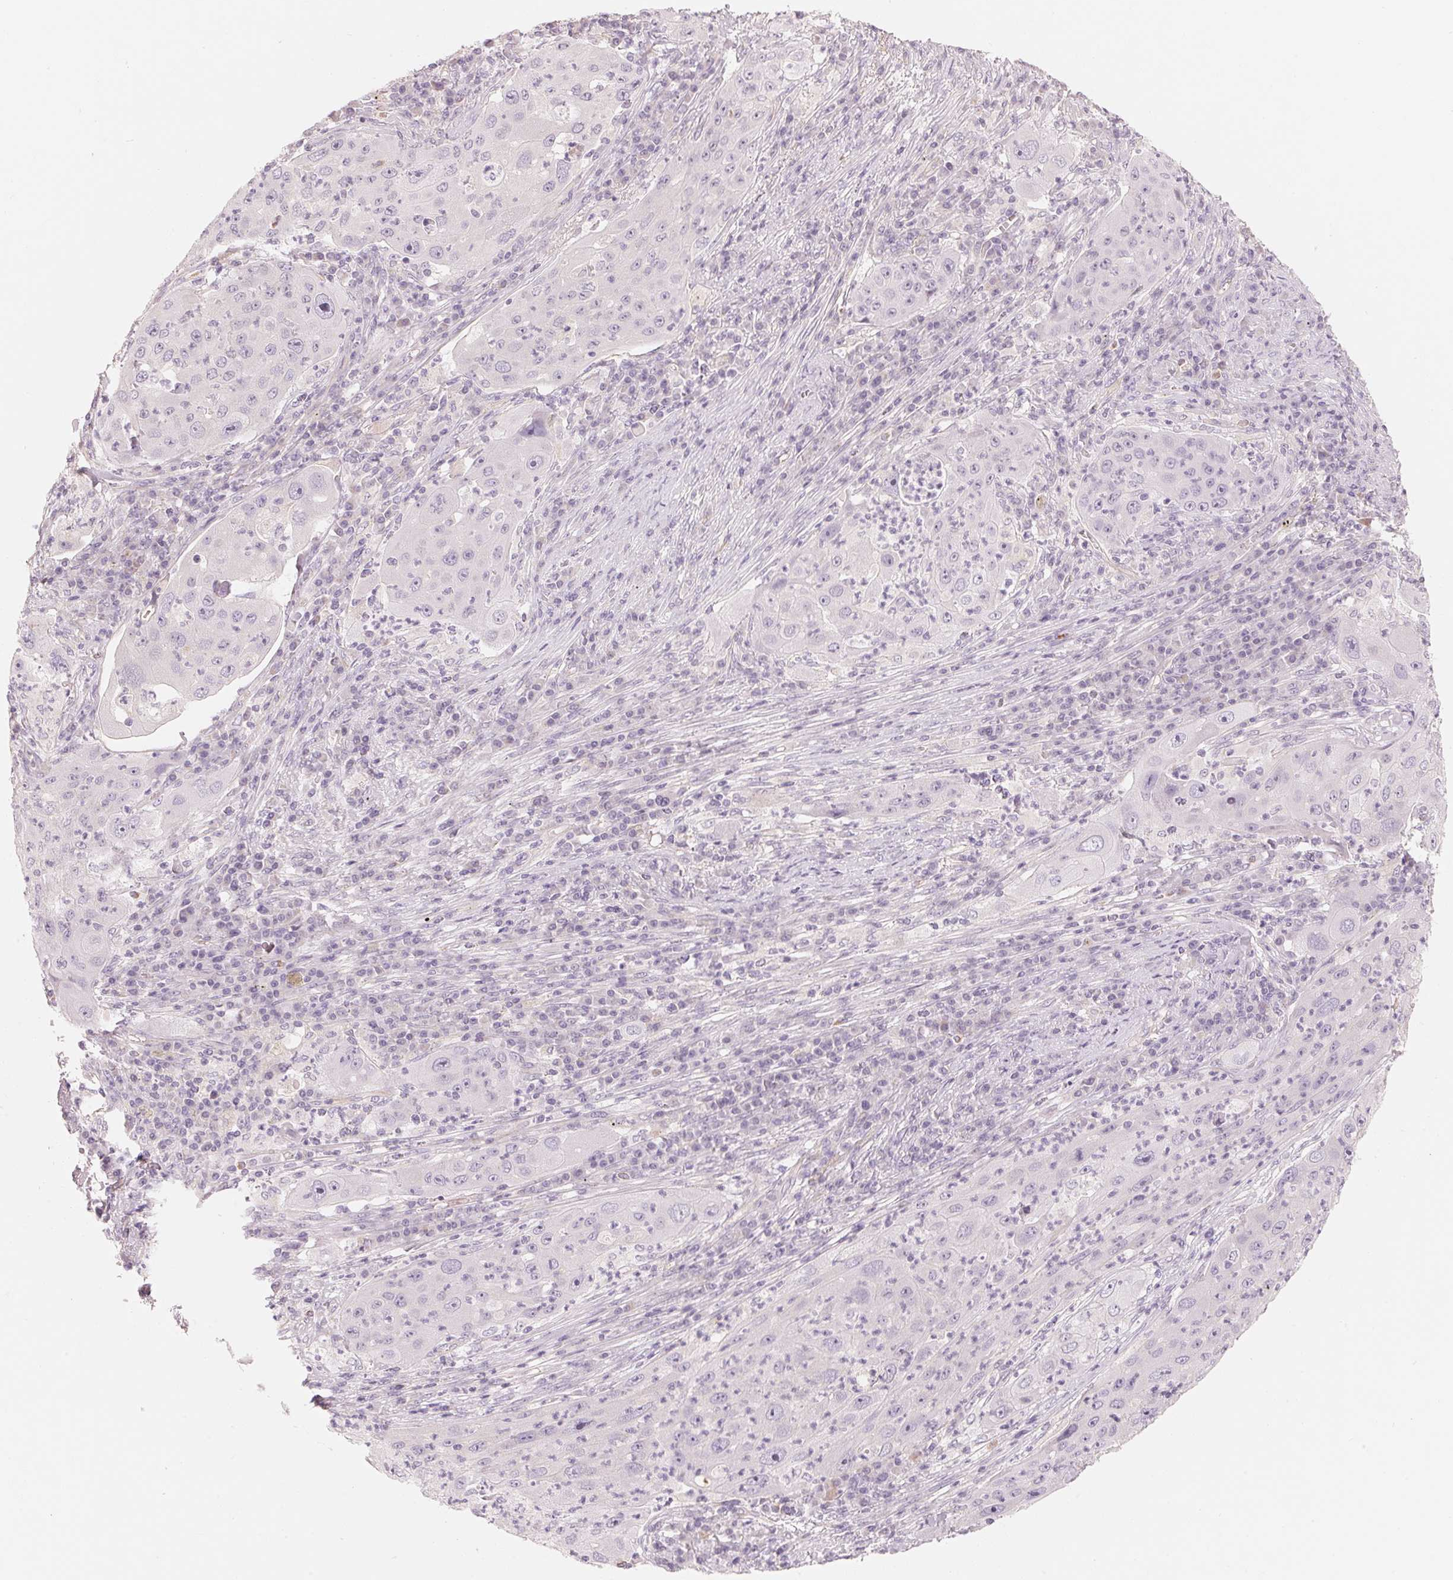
{"staining": {"intensity": "negative", "quantity": "none", "location": "none"}, "tissue": "lung cancer", "cell_type": "Tumor cells", "image_type": "cancer", "snomed": [{"axis": "morphology", "description": "Squamous cell carcinoma, NOS"}, {"axis": "topography", "description": "Lung"}], "caption": "This is a photomicrograph of immunohistochemistry (IHC) staining of lung squamous cell carcinoma, which shows no positivity in tumor cells.", "gene": "CFHR2", "patient": {"sex": "female", "age": 59}}